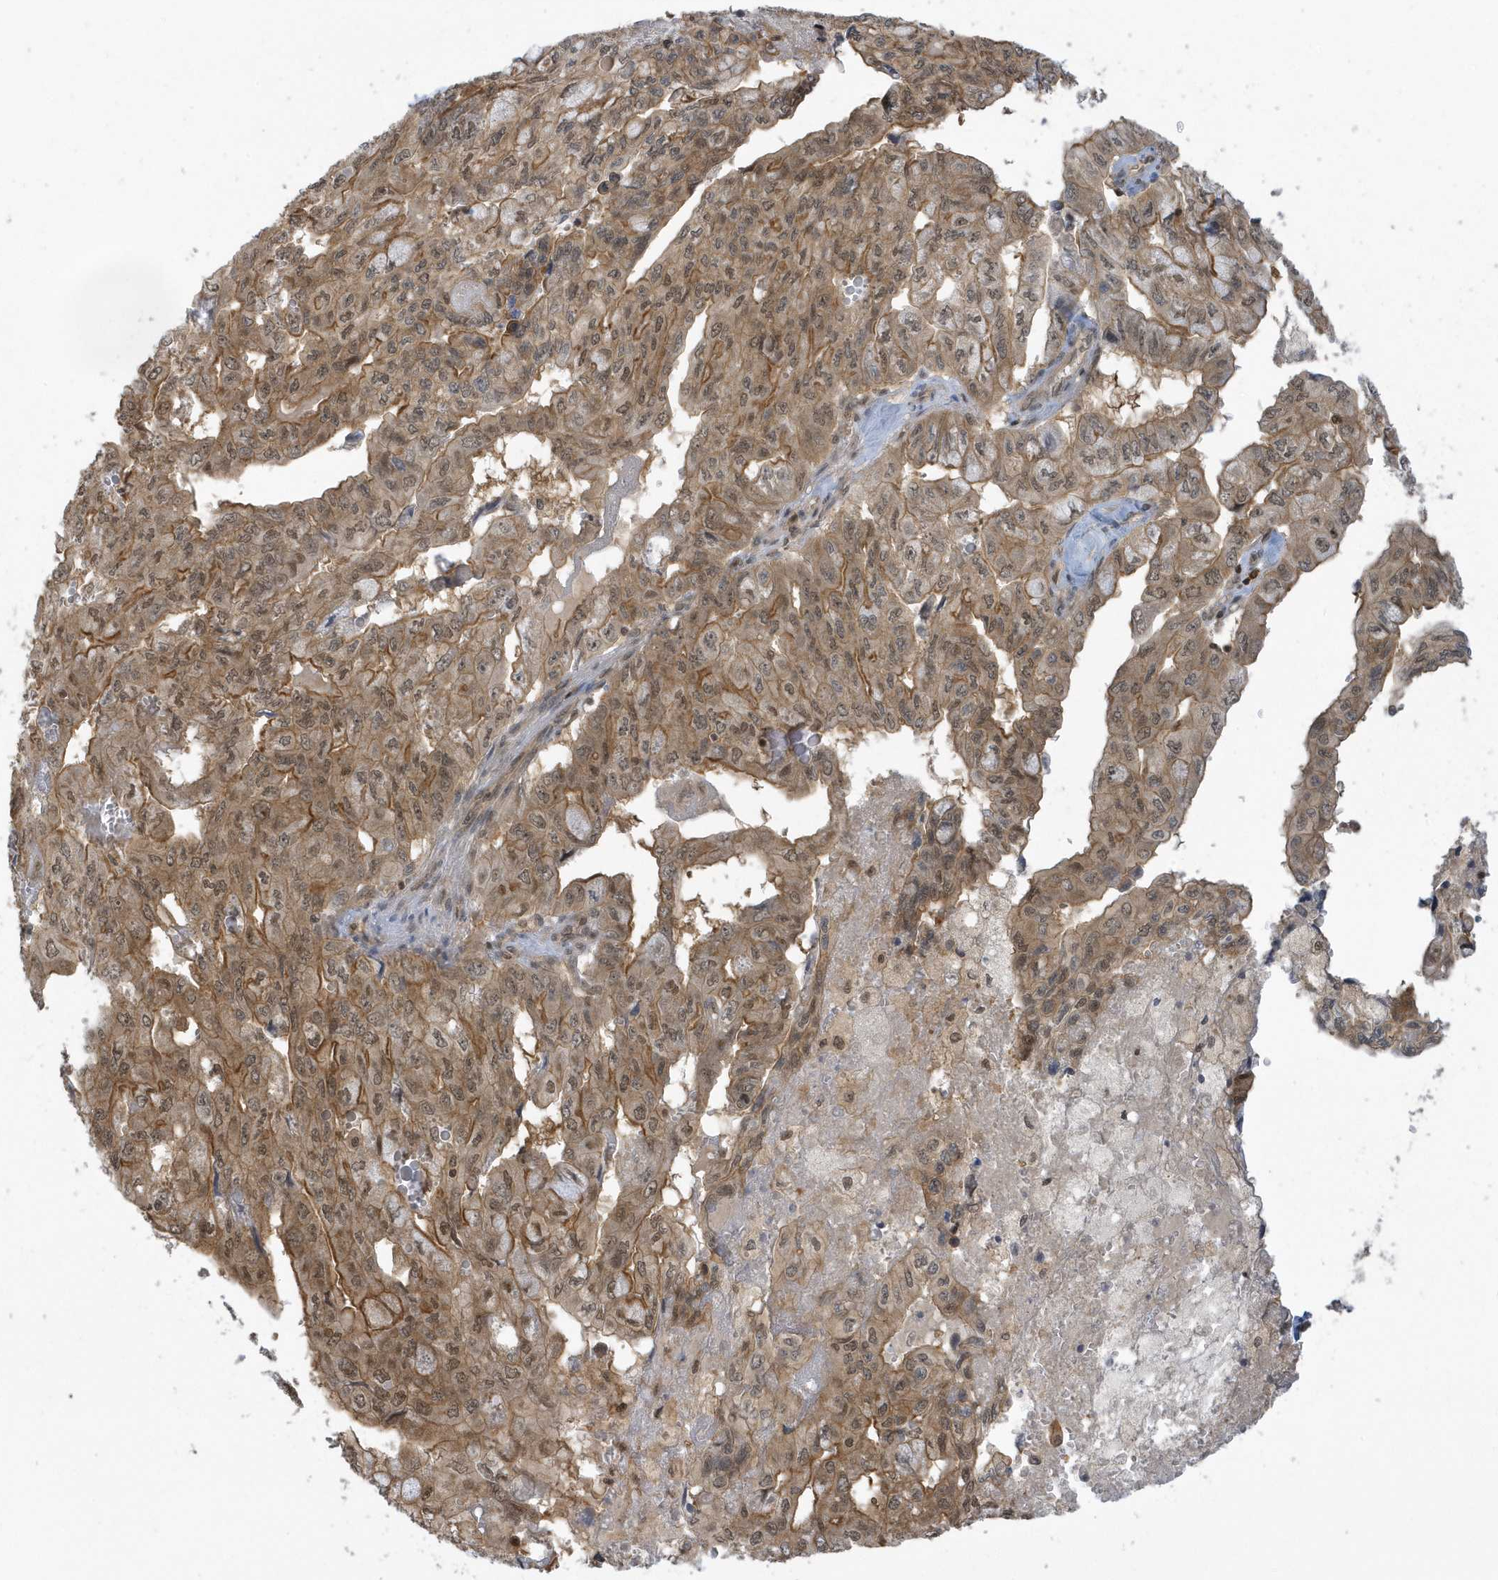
{"staining": {"intensity": "moderate", "quantity": ">75%", "location": "cytoplasmic/membranous,nuclear"}, "tissue": "pancreatic cancer", "cell_type": "Tumor cells", "image_type": "cancer", "snomed": [{"axis": "morphology", "description": "Adenocarcinoma, NOS"}, {"axis": "topography", "description": "Pancreas"}], "caption": "This is a photomicrograph of IHC staining of pancreatic adenocarcinoma, which shows moderate positivity in the cytoplasmic/membranous and nuclear of tumor cells.", "gene": "PPP1R7", "patient": {"sex": "male", "age": 51}}